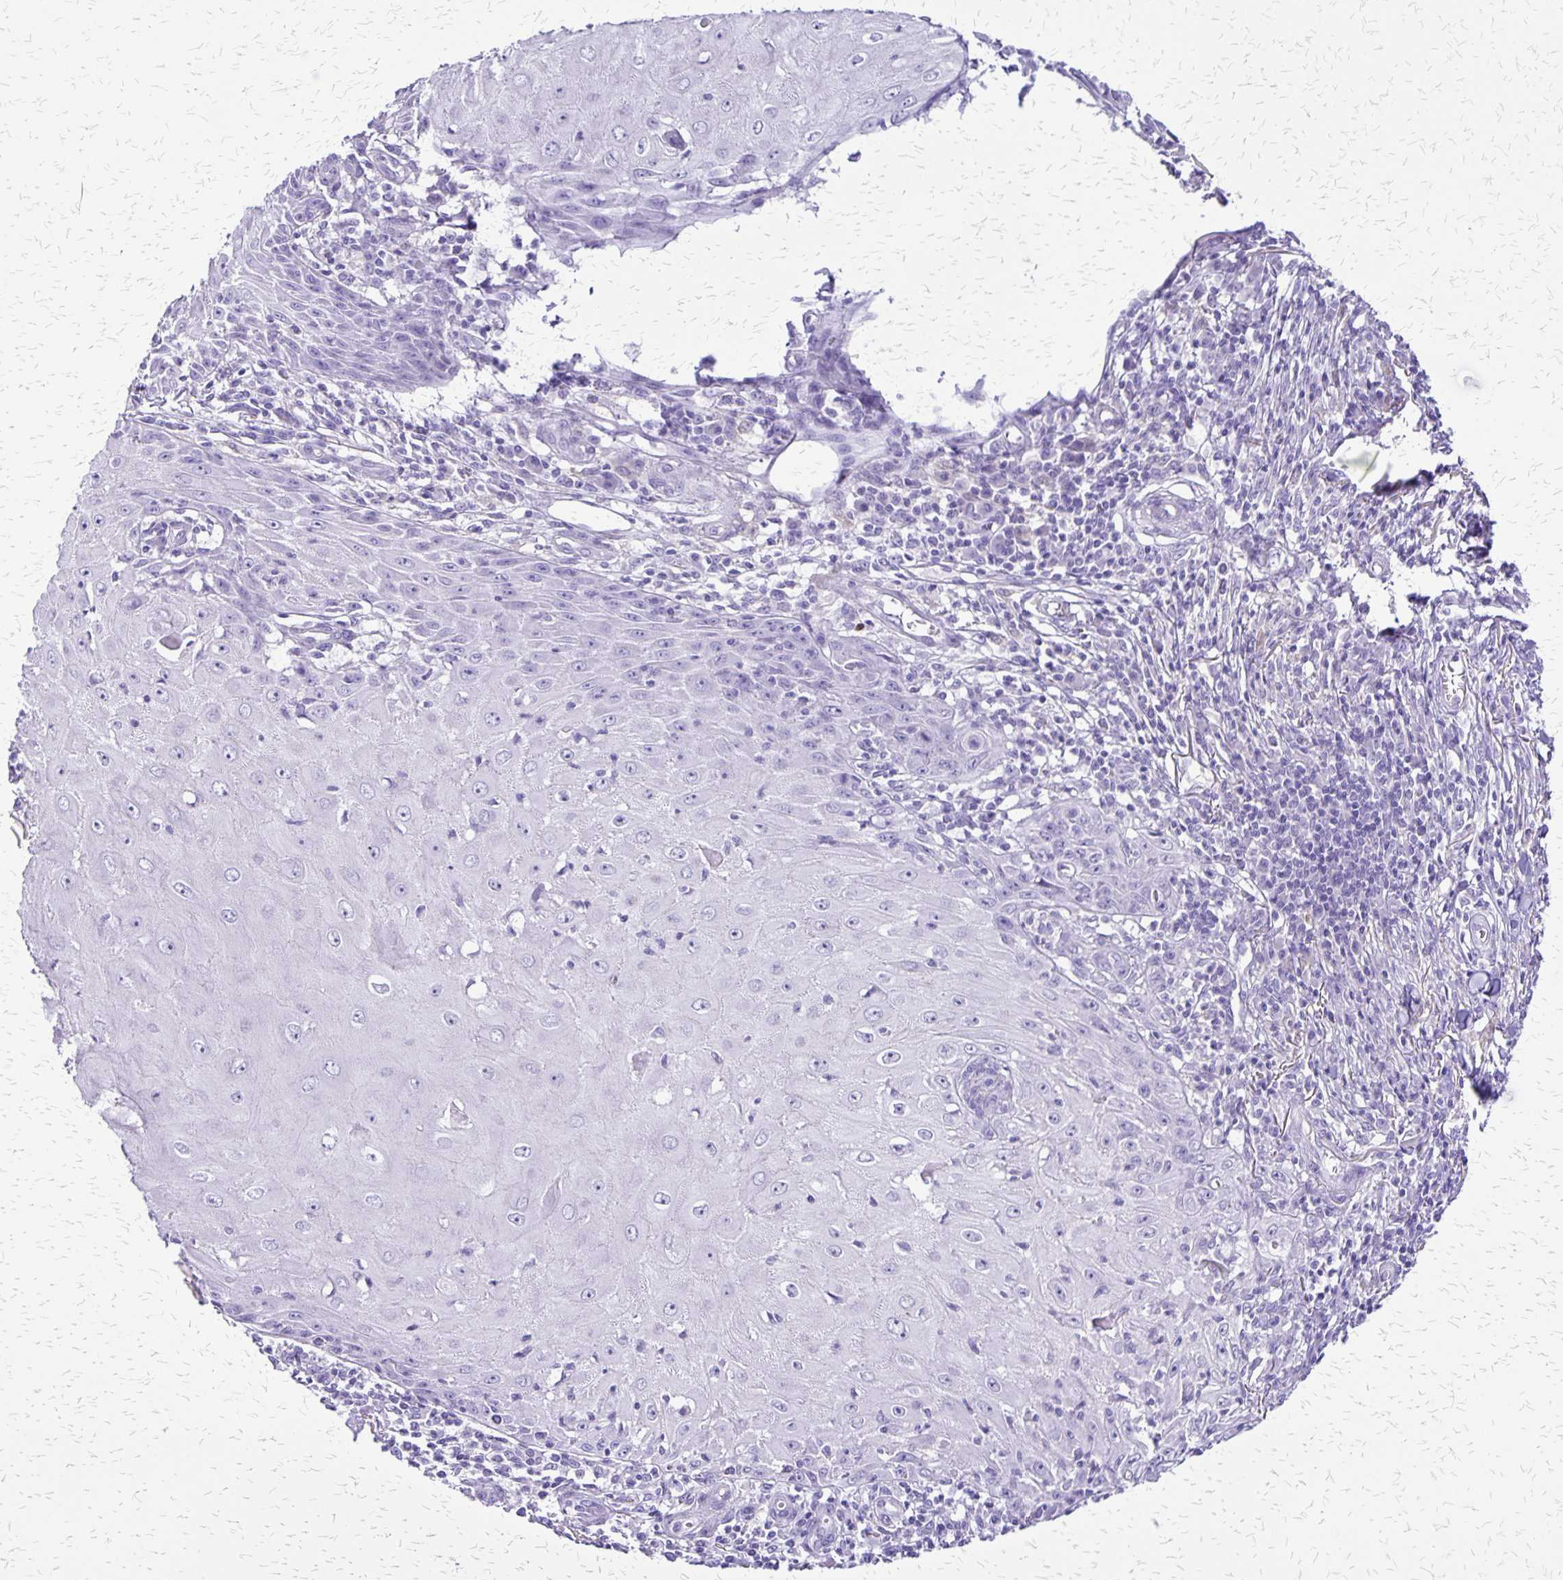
{"staining": {"intensity": "negative", "quantity": "none", "location": "none"}, "tissue": "skin cancer", "cell_type": "Tumor cells", "image_type": "cancer", "snomed": [{"axis": "morphology", "description": "Squamous cell carcinoma, NOS"}, {"axis": "topography", "description": "Skin"}], "caption": "Immunohistochemistry (IHC) of human squamous cell carcinoma (skin) shows no staining in tumor cells. The staining is performed using DAB brown chromogen with nuclei counter-stained in using hematoxylin.", "gene": "SLC13A2", "patient": {"sex": "female", "age": 73}}